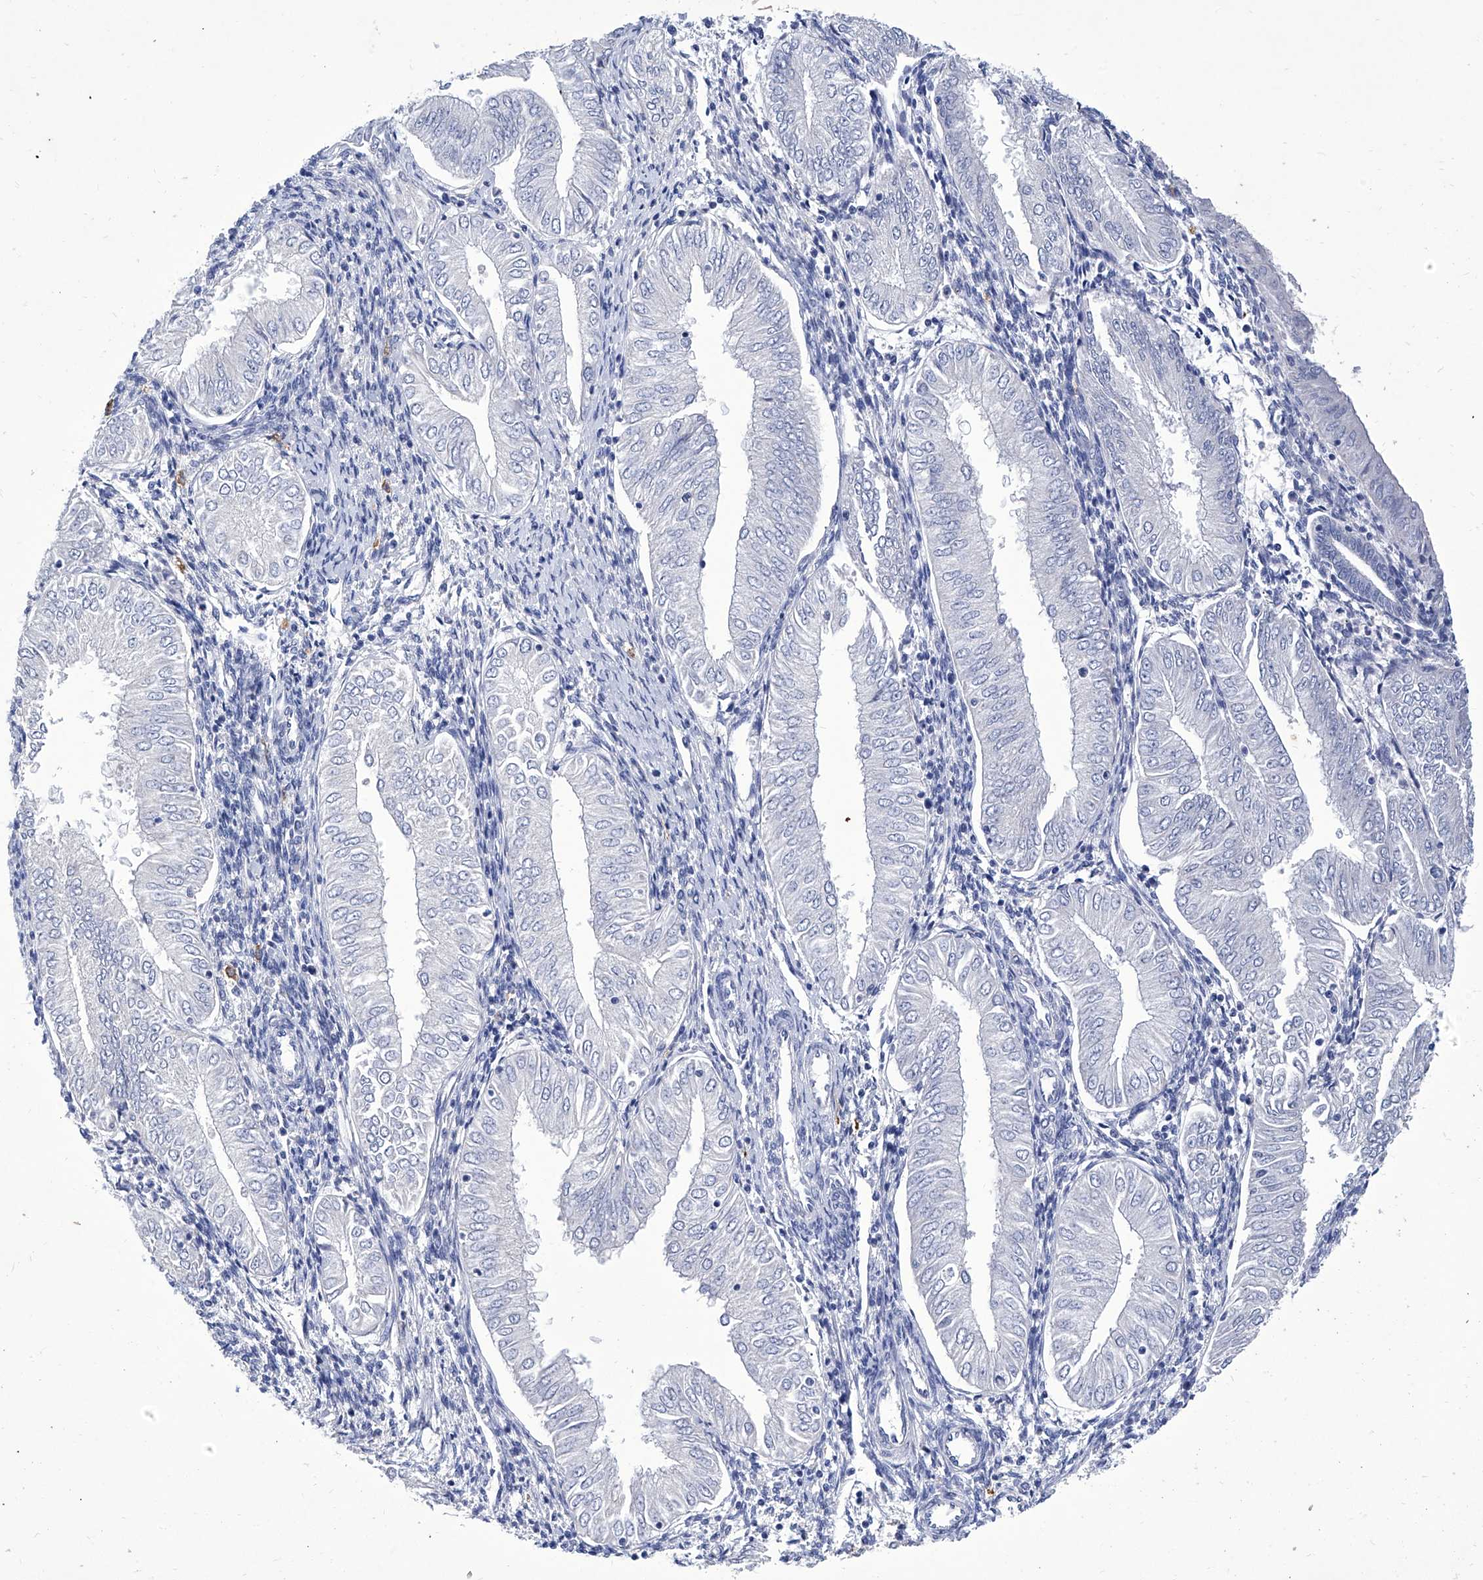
{"staining": {"intensity": "negative", "quantity": "none", "location": "none"}, "tissue": "endometrial cancer", "cell_type": "Tumor cells", "image_type": "cancer", "snomed": [{"axis": "morphology", "description": "Adenocarcinoma, NOS"}, {"axis": "topography", "description": "Endometrium"}], "caption": "Protein analysis of endometrial cancer (adenocarcinoma) reveals no significant expression in tumor cells.", "gene": "IFNL2", "patient": {"sex": "female", "age": 53}}